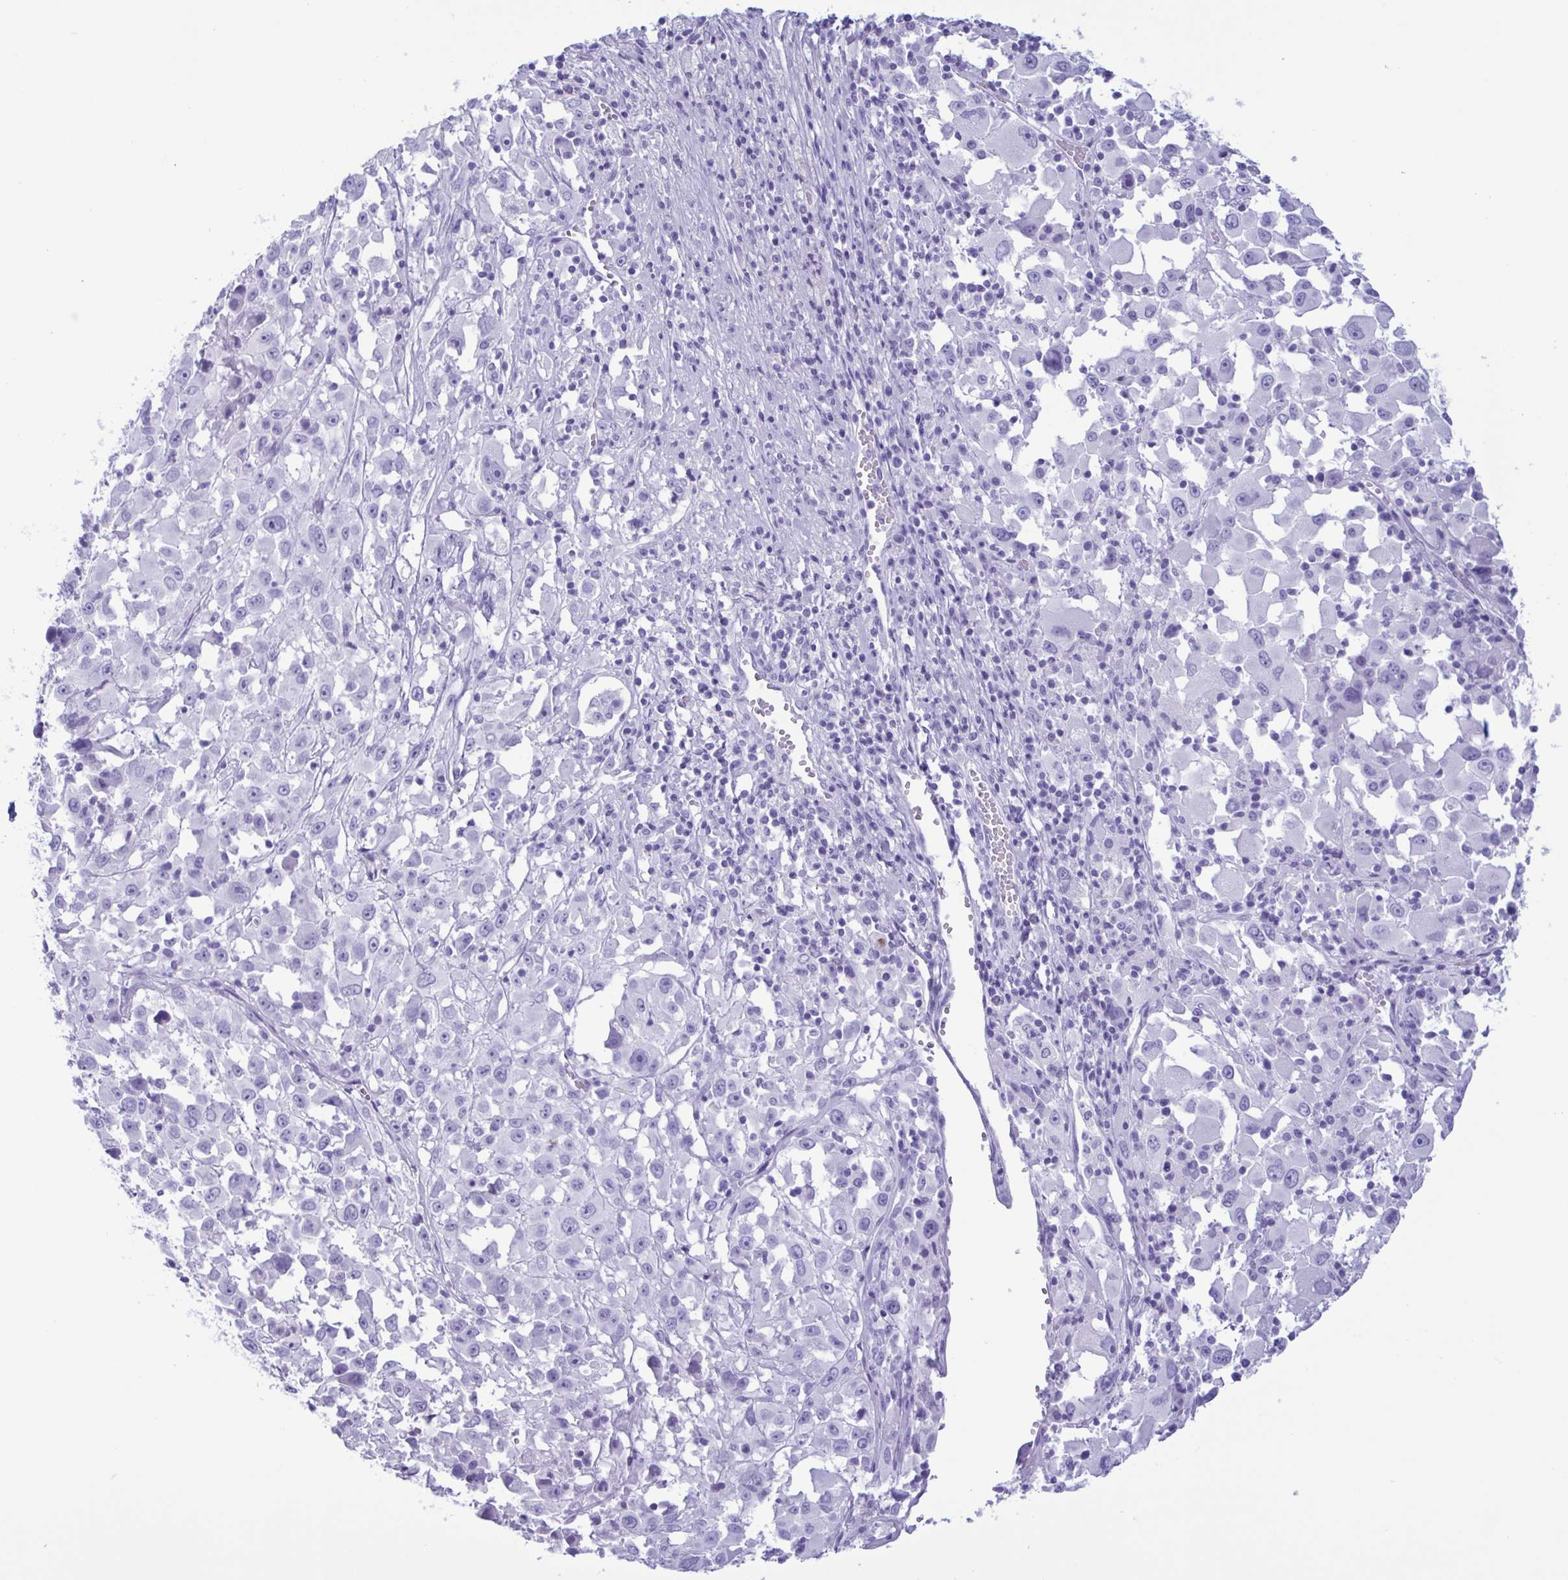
{"staining": {"intensity": "negative", "quantity": "none", "location": "none"}, "tissue": "melanoma", "cell_type": "Tumor cells", "image_type": "cancer", "snomed": [{"axis": "morphology", "description": "Malignant melanoma, Metastatic site"}, {"axis": "topography", "description": "Soft tissue"}], "caption": "Tumor cells are negative for protein expression in human melanoma.", "gene": "LTF", "patient": {"sex": "male", "age": 50}}